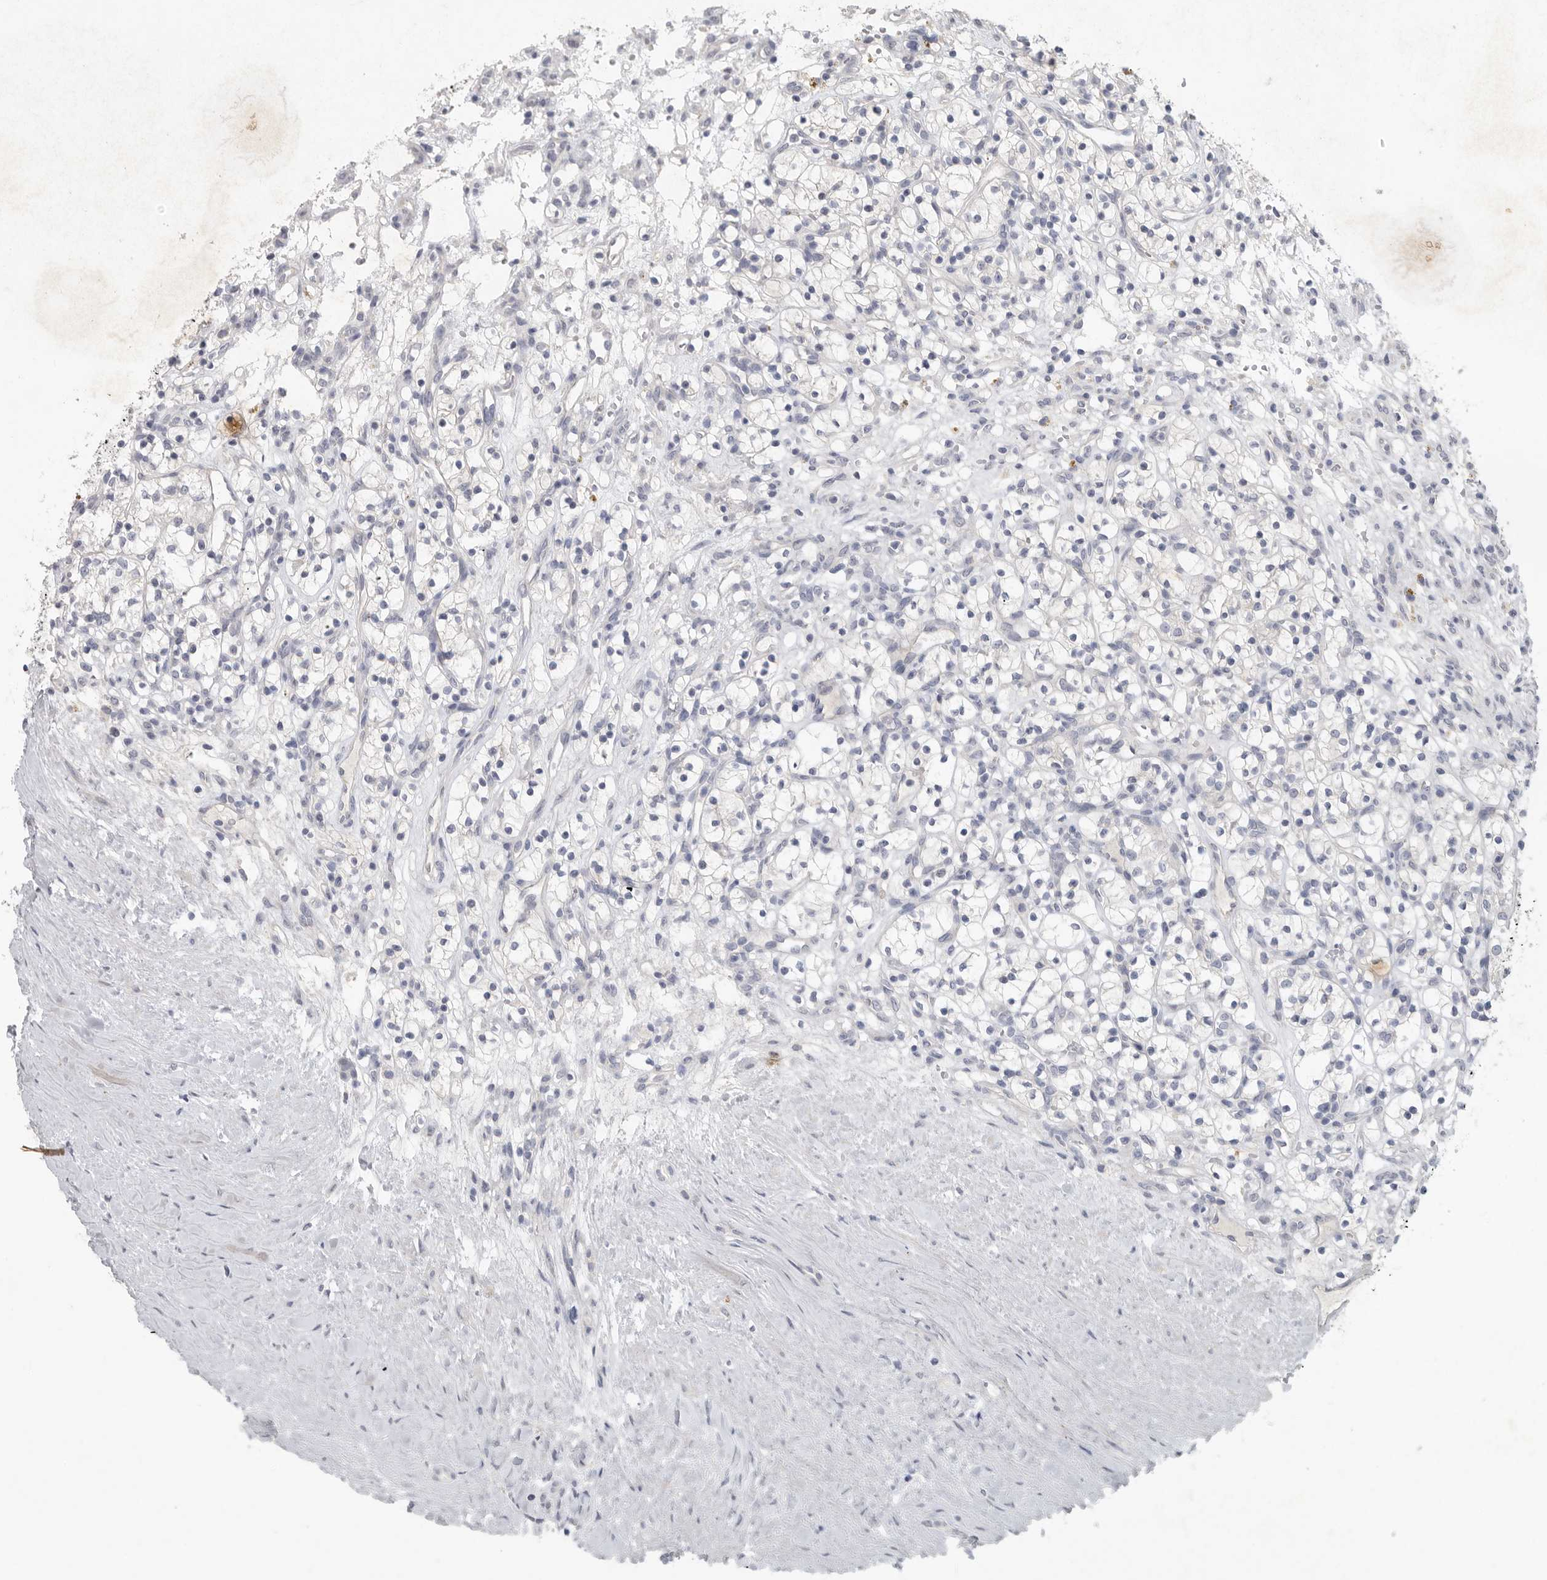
{"staining": {"intensity": "negative", "quantity": "none", "location": "none"}, "tissue": "renal cancer", "cell_type": "Tumor cells", "image_type": "cancer", "snomed": [{"axis": "morphology", "description": "Adenocarcinoma, NOS"}, {"axis": "topography", "description": "Kidney"}], "caption": "This is an immunohistochemistry (IHC) image of adenocarcinoma (renal). There is no positivity in tumor cells.", "gene": "REG4", "patient": {"sex": "female", "age": 57}}